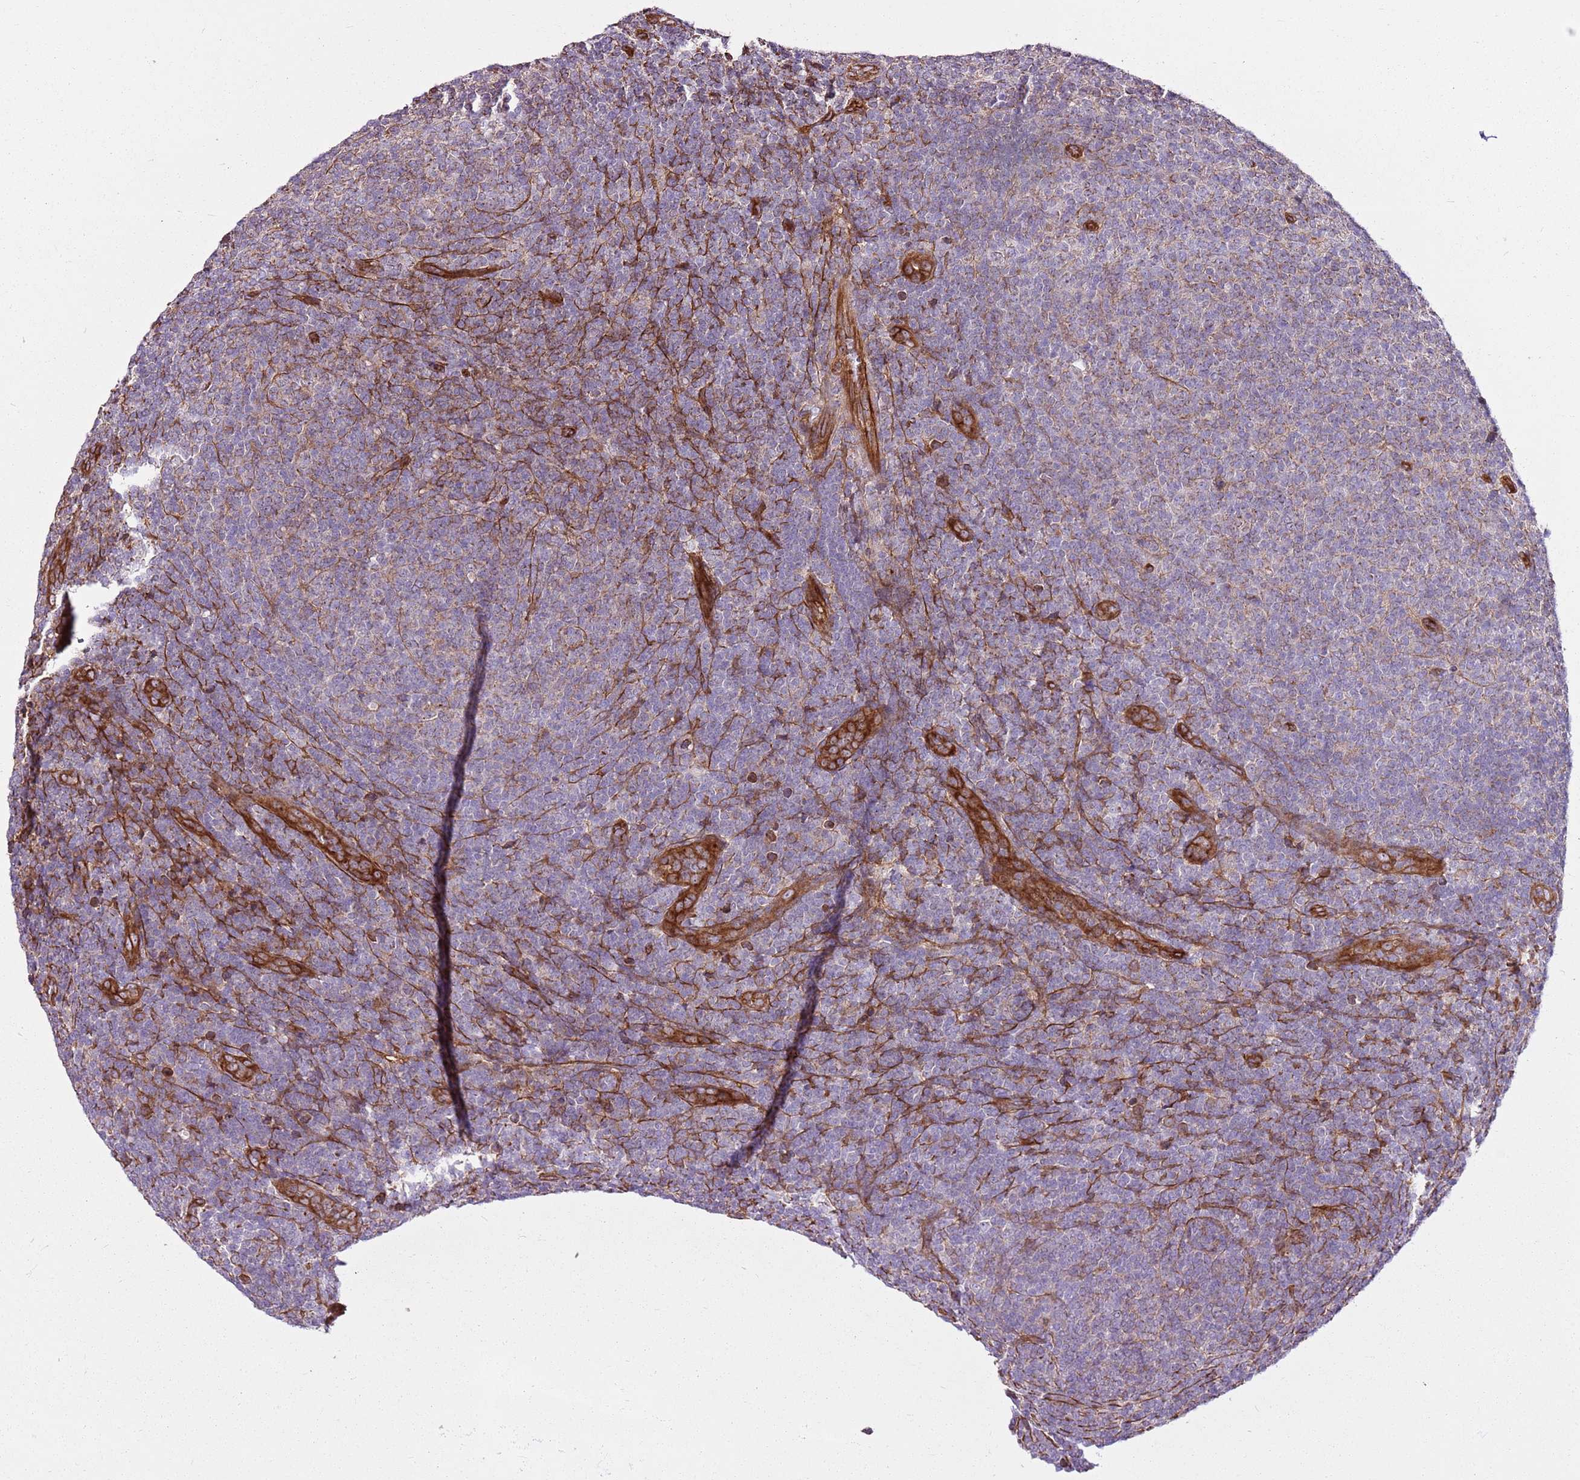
{"staining": {"intensity": "weak", "quantity": "25%-75%", "location": "cytoplasmic/membranous"}, "tissue": "lymphoma", "cell_type": "Tumor cells", "image_type": "cancer", "snomed": [{"axis": "morphology", "description": "Malignant lymphoma, non-Hodgkin's type, Low grade"}, {"axis": "topography", "description": "Lymph node"}], "caption": "Immunohistochemical staining of lymphoma exhibits low levels of weak cytoplasmic/membranous positivity in about 25%-75% of tumor cells.", "gene": "ZNF827", "patient": {"sex": "male", "age": 66}}